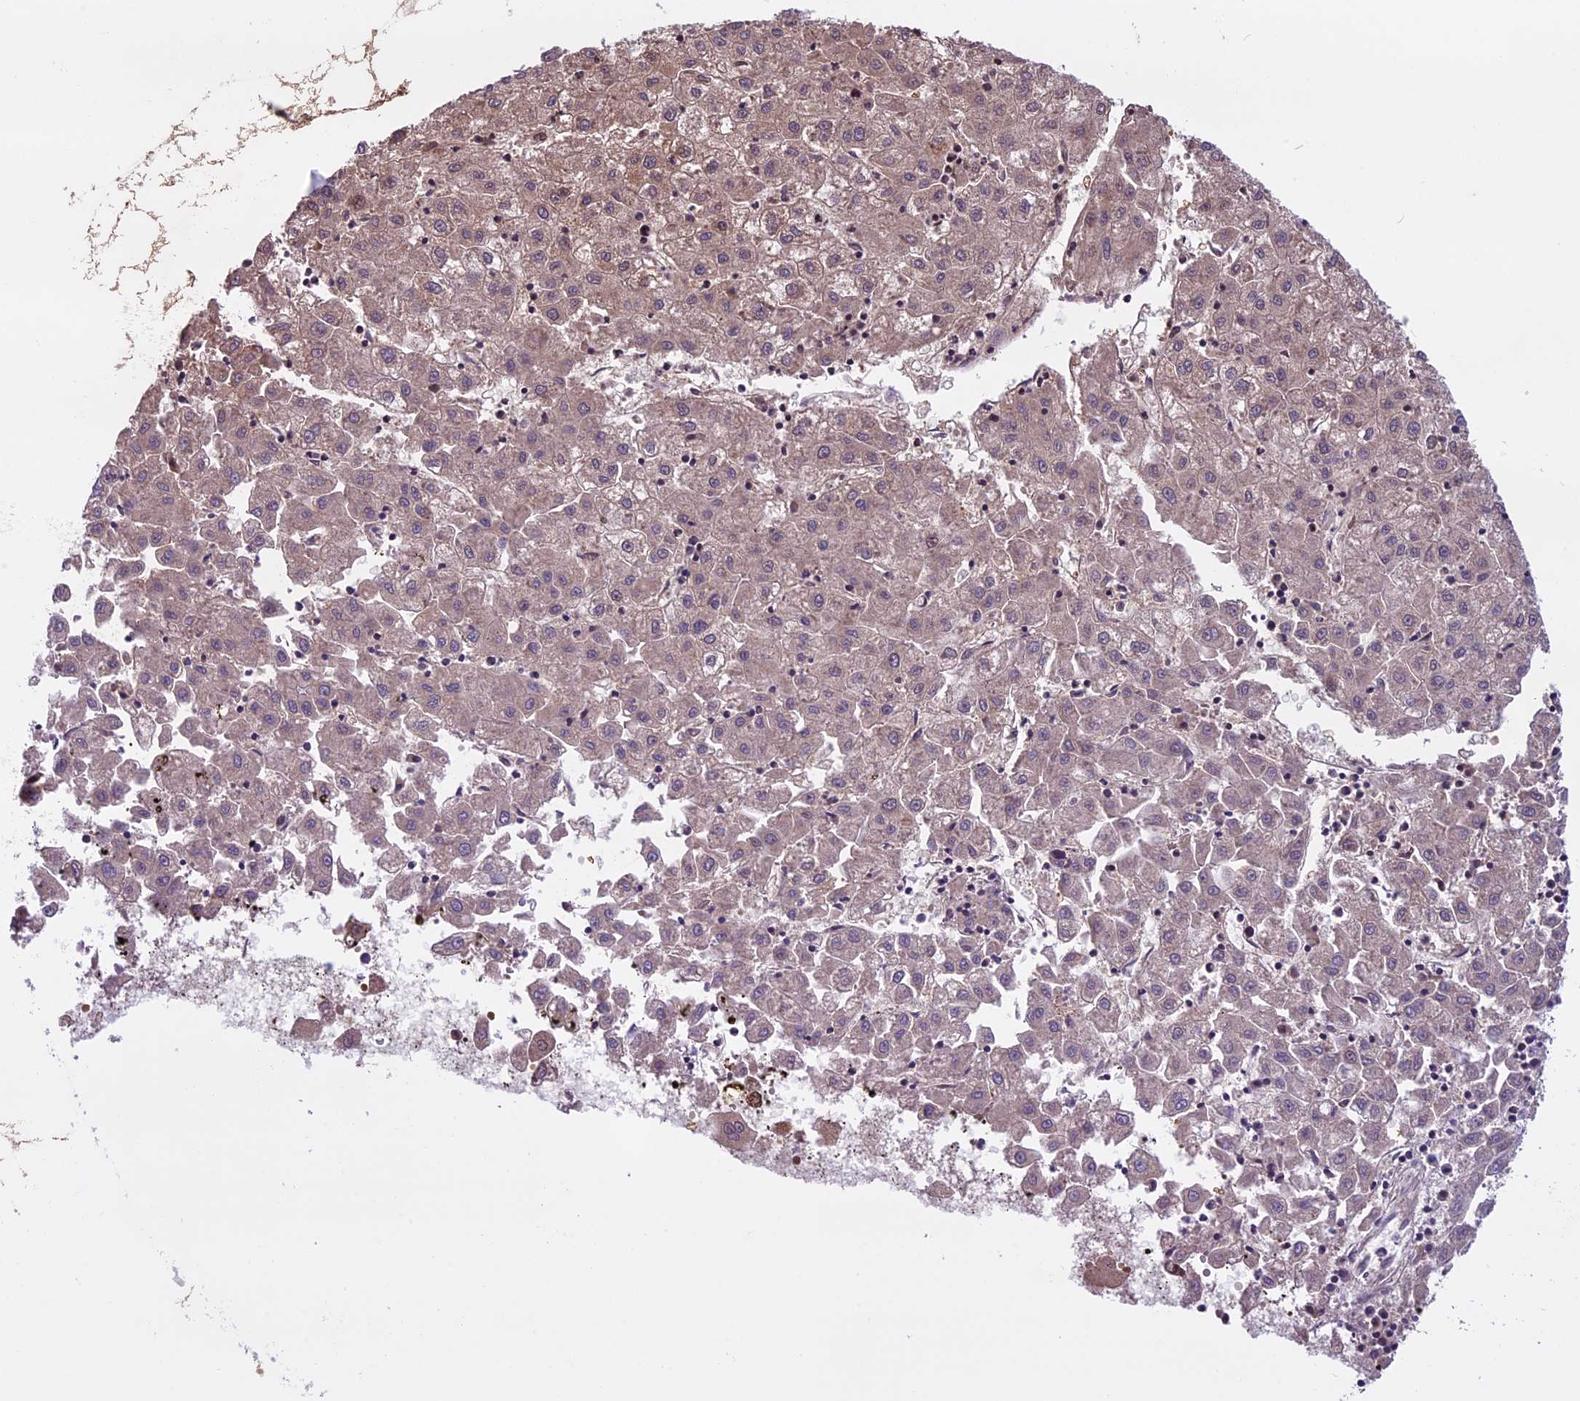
{"staining": {"intensity": "weak", "quantity": ">75%", "location": "cytoplasmic/membranous,nuclear"}, "tissue": "liver cancer", "cell_type": "Tumor cells", "image_type": "cancer", "snomed": [{"axis": "morphology", "description": "Carcinoma, Hepatocellular, NOS"}, {"axis": "topography", "description": "Liver"}], "caption": "Human liver hepatocellular carcinoma stained for a protein (brown) displays weak cytoplasmic/membranous and nuclear positive positivity in about >75% of tumor cells.", "gene": "DCTN5", "patient": {"sex": "male", "age": 72}}